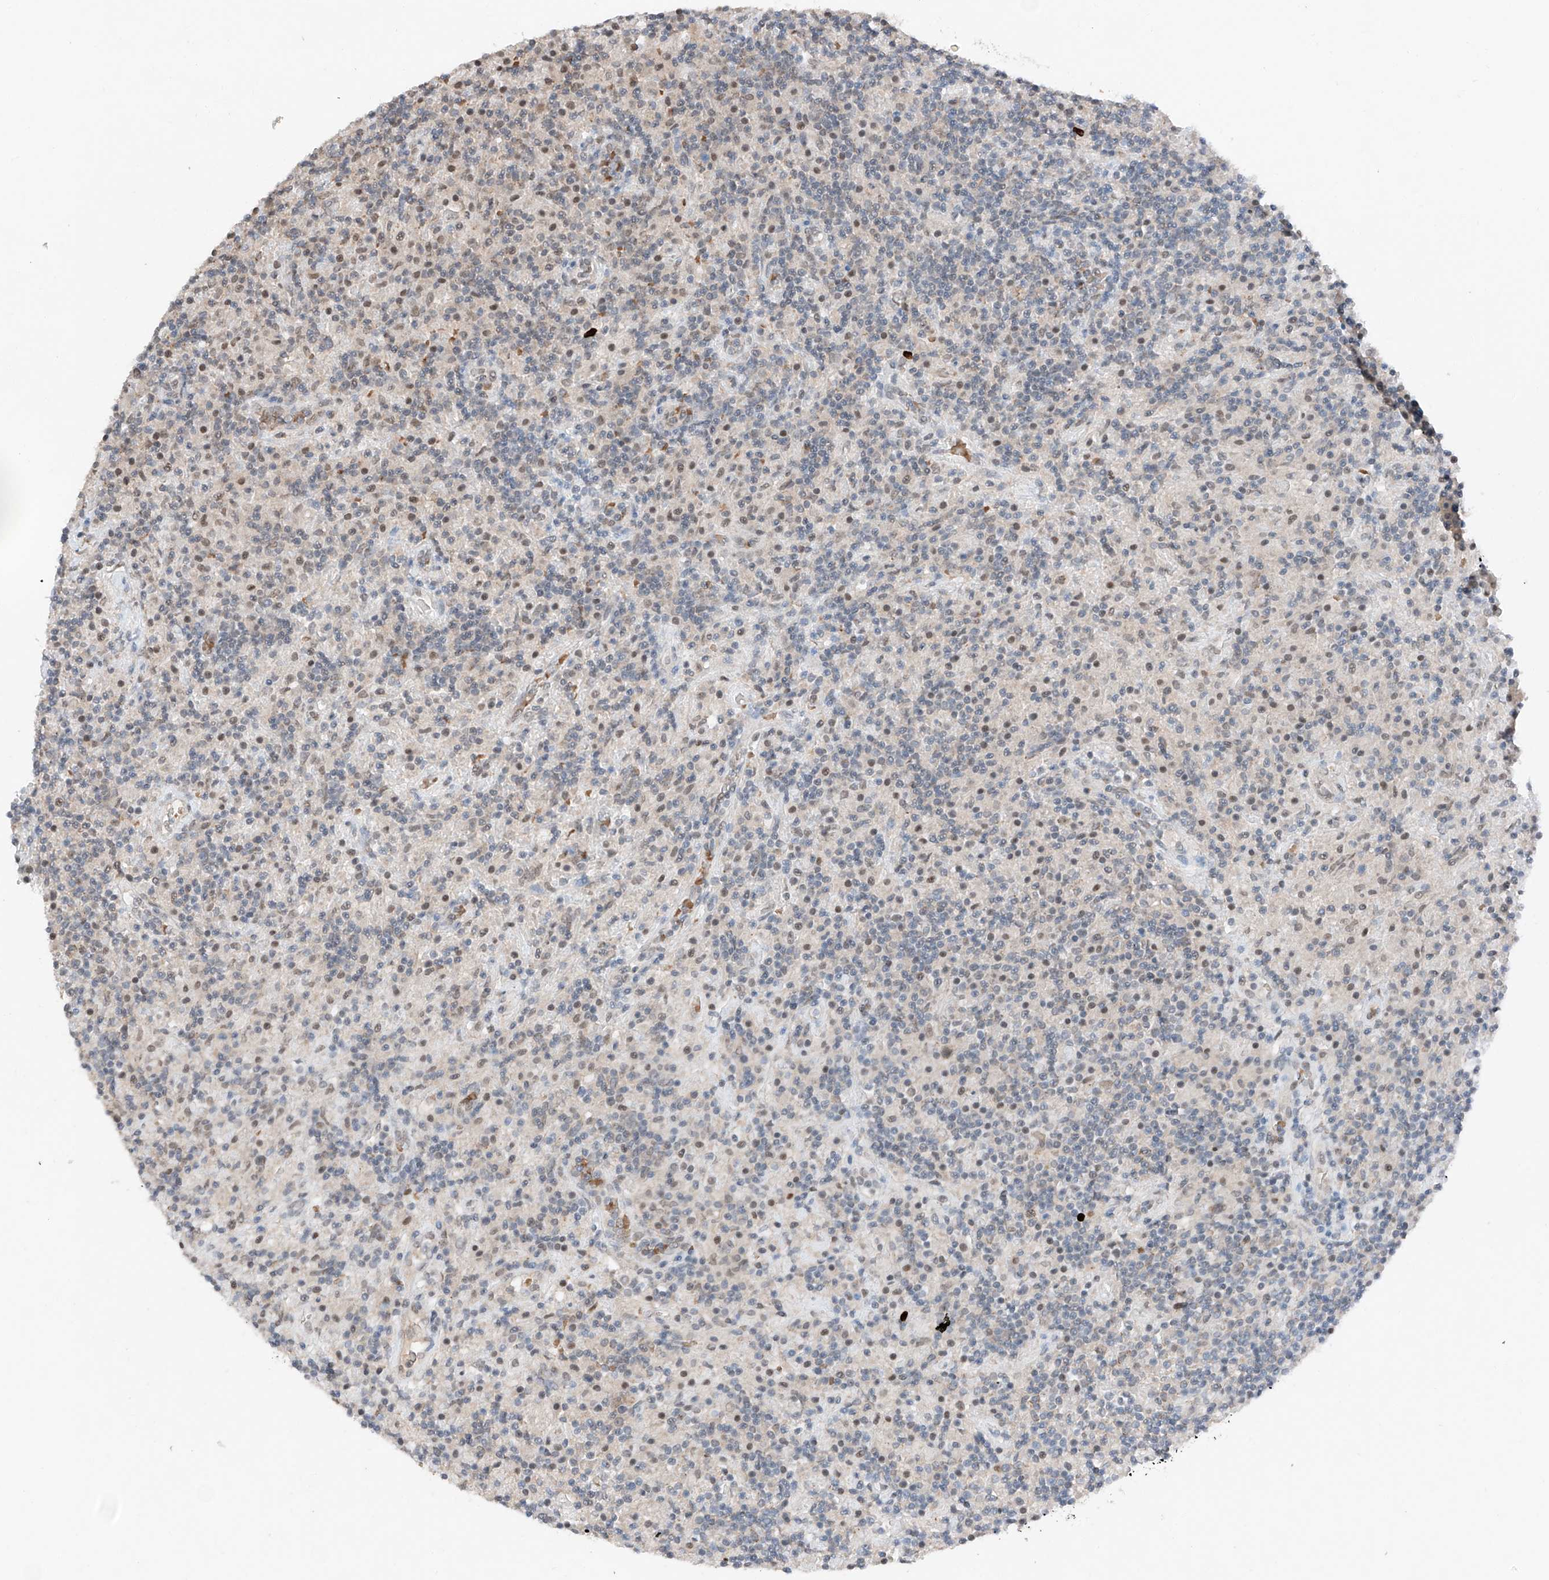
{"staining": {"intensity": "negative", "quantity": "none", "location": "none"}, "tissue": "lymphoma", "cell_type": "Tumor cells", "image_type": "cancer", "snomed": [{"axis": "morphology", "description": "Hodgkin's disease, NOS"}, {"axis": "topography", "description": "Lymph node"}], "caption": "Human lymphoma stained for a protein using immunohistochemistry shows no positivity in tumor cells.", "gene": "TBX4", "patient": {"sex": "male", "age": 70}}